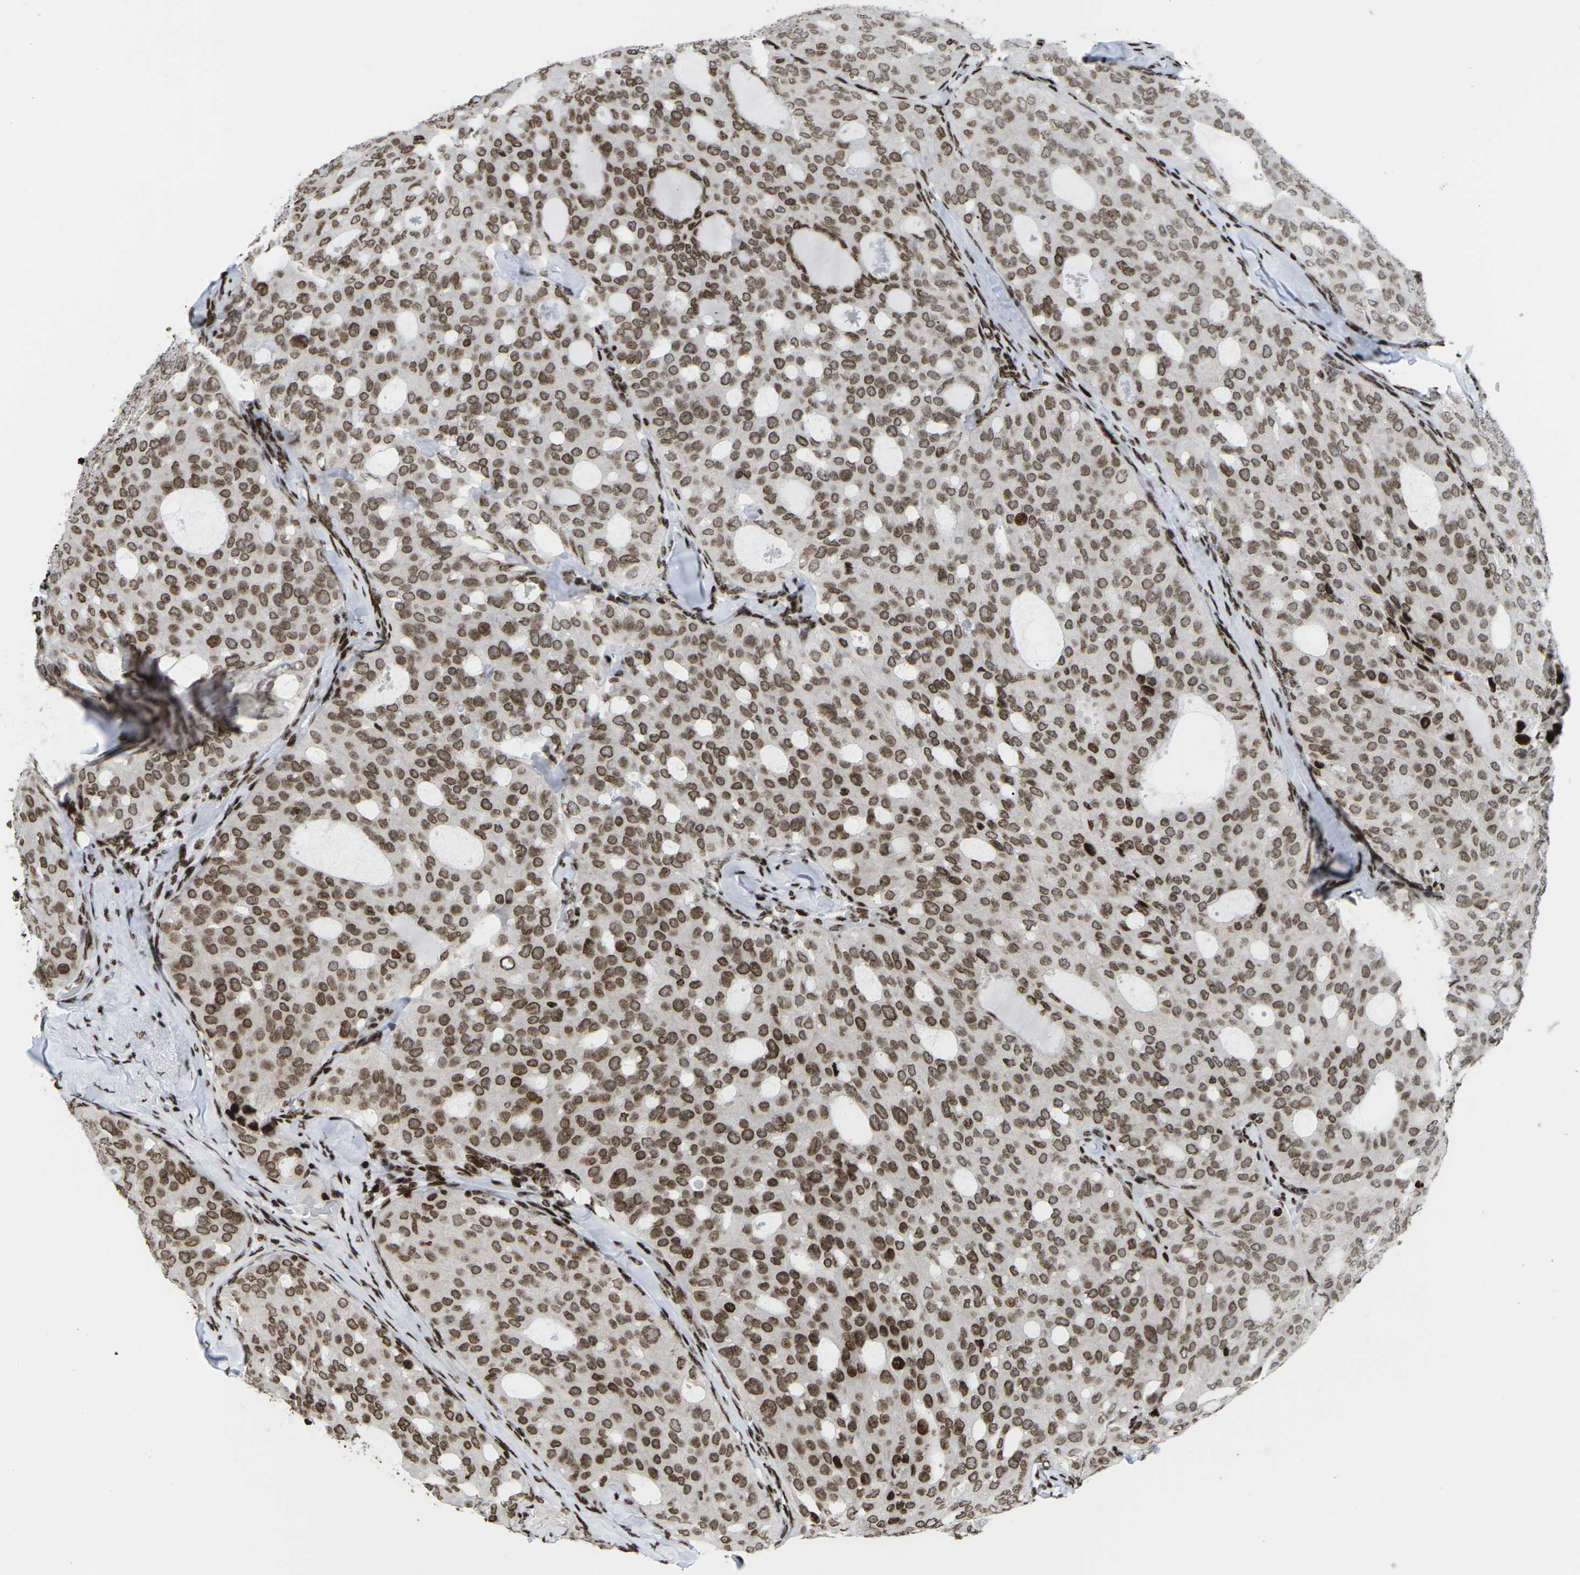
{"staining": {"intensity": "moderate", "quantity": ">75%", "location": "cytoplasmic/membranous,nuclear"}, "tissue": "thyroid cancer", "cell_type": "Tumor cells", "image_type": "cancer", "snomed": [{"axis": "morphology", "description": "Follicular adenoma carcinoma, NOS"}, {"axis": "topography", "description": "Thyroid gland"}], "caption": "Thyroid cancer tissue exhibits moderate cytoplasmic/membranous and nuclear positivity in approximately >75% of tumor cells The staining is performed using DAB brown chromogen to label protein expression. The nuclei are counter-stained blue using hematoxylin.", "gene": "H1-4", "patient": {"sex": "male", "age": 75}}